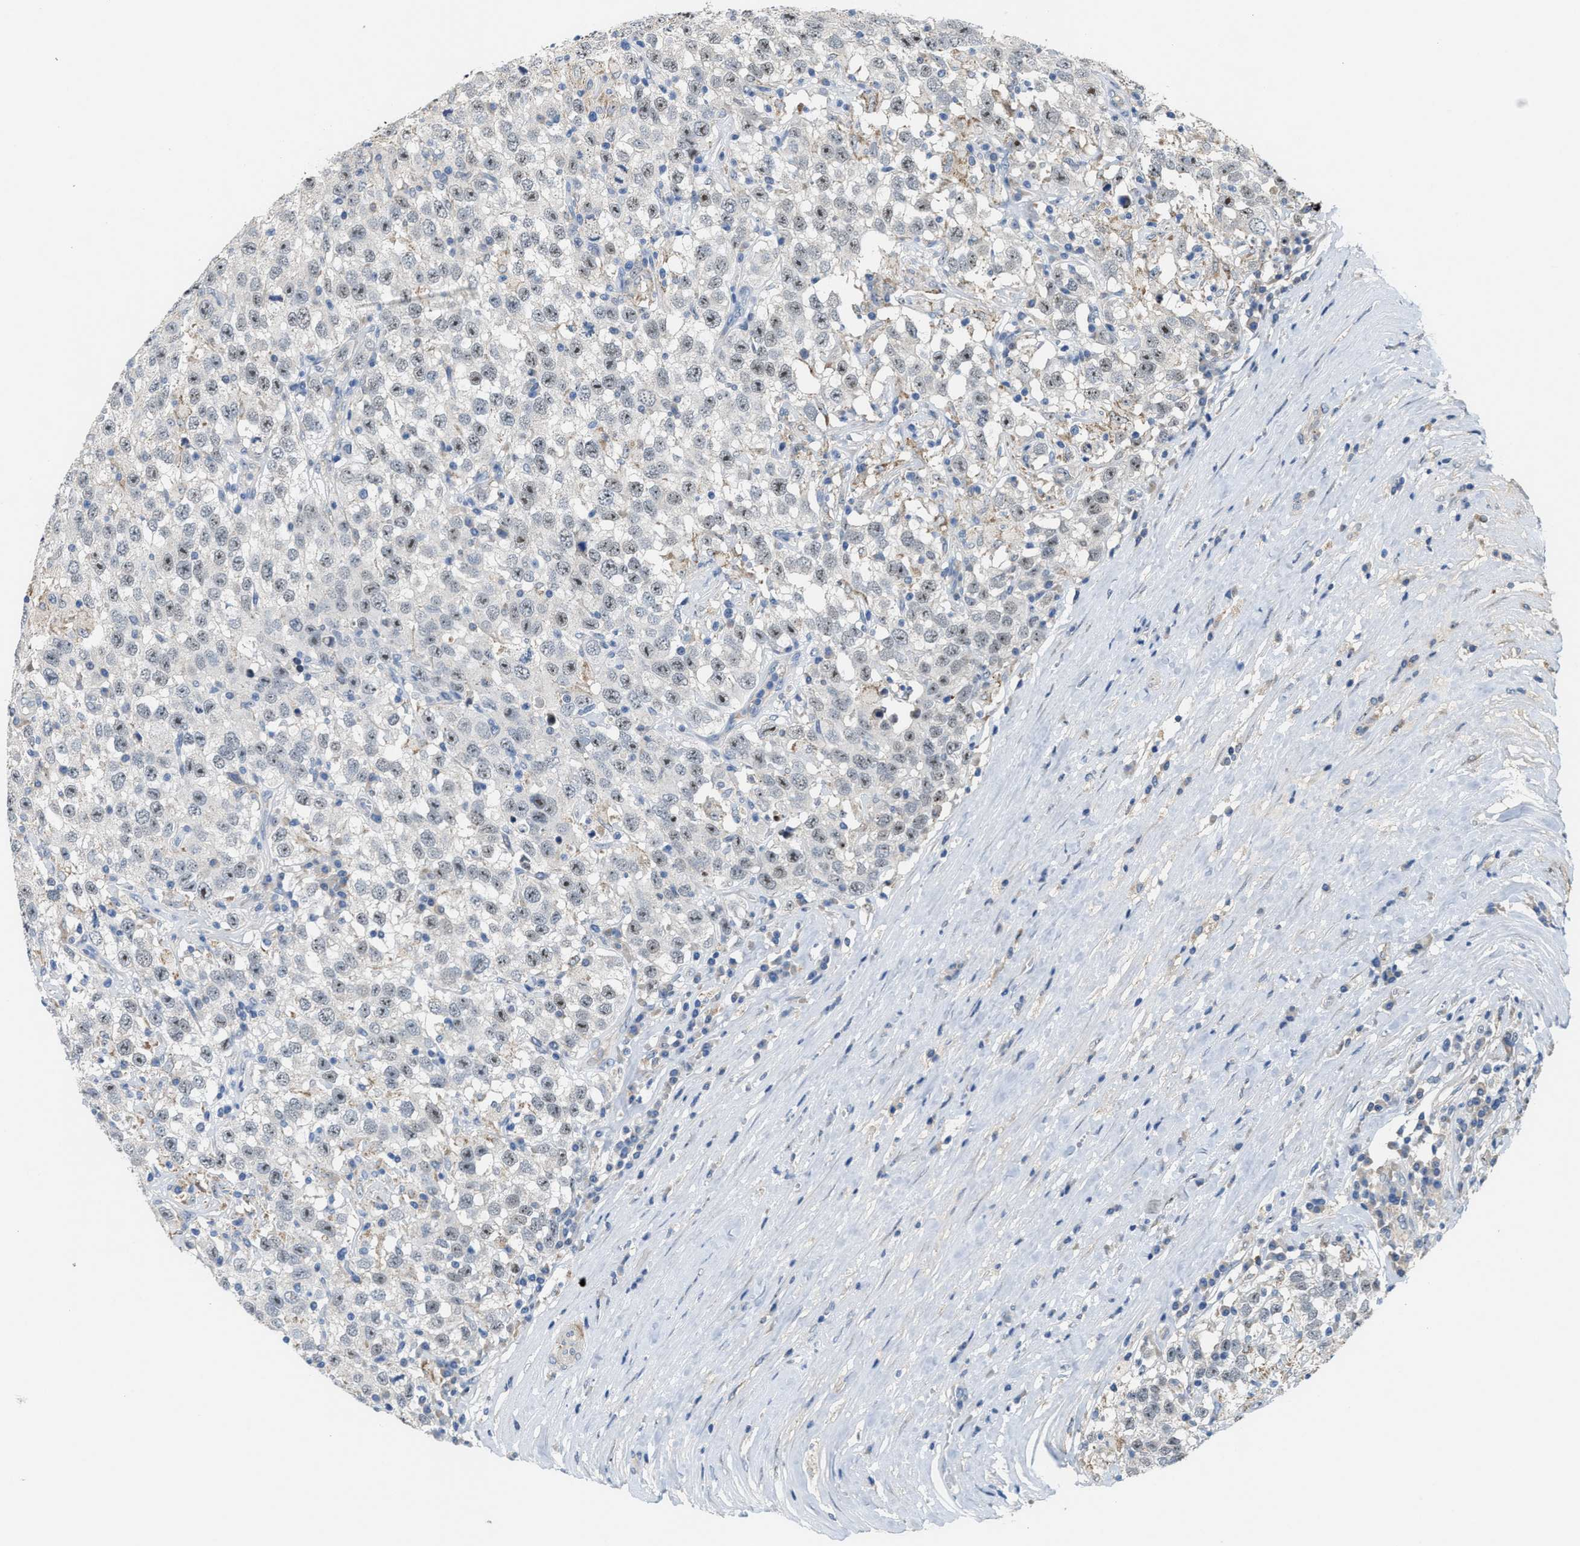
{"staining": {"intensity": "weak", "quantity": "25%-75%", "location": "nuclear"}, "tissue": "testis cancer", "cell_type": "Tumor cells", "image_type": "cancer", "snomed": [{"axis": "morphology", "description": "Seminoma, NOS"}, {"axis": "topography", "description": "Testis"}], "caption": "Human testis cancer (seminoma) stained with a brown dye reveals weak nuclear positive staining in approximately 25%-75% of tumor cells.", "gene": "ZNF783", "patient": {"sex": "male", "age": 41}}